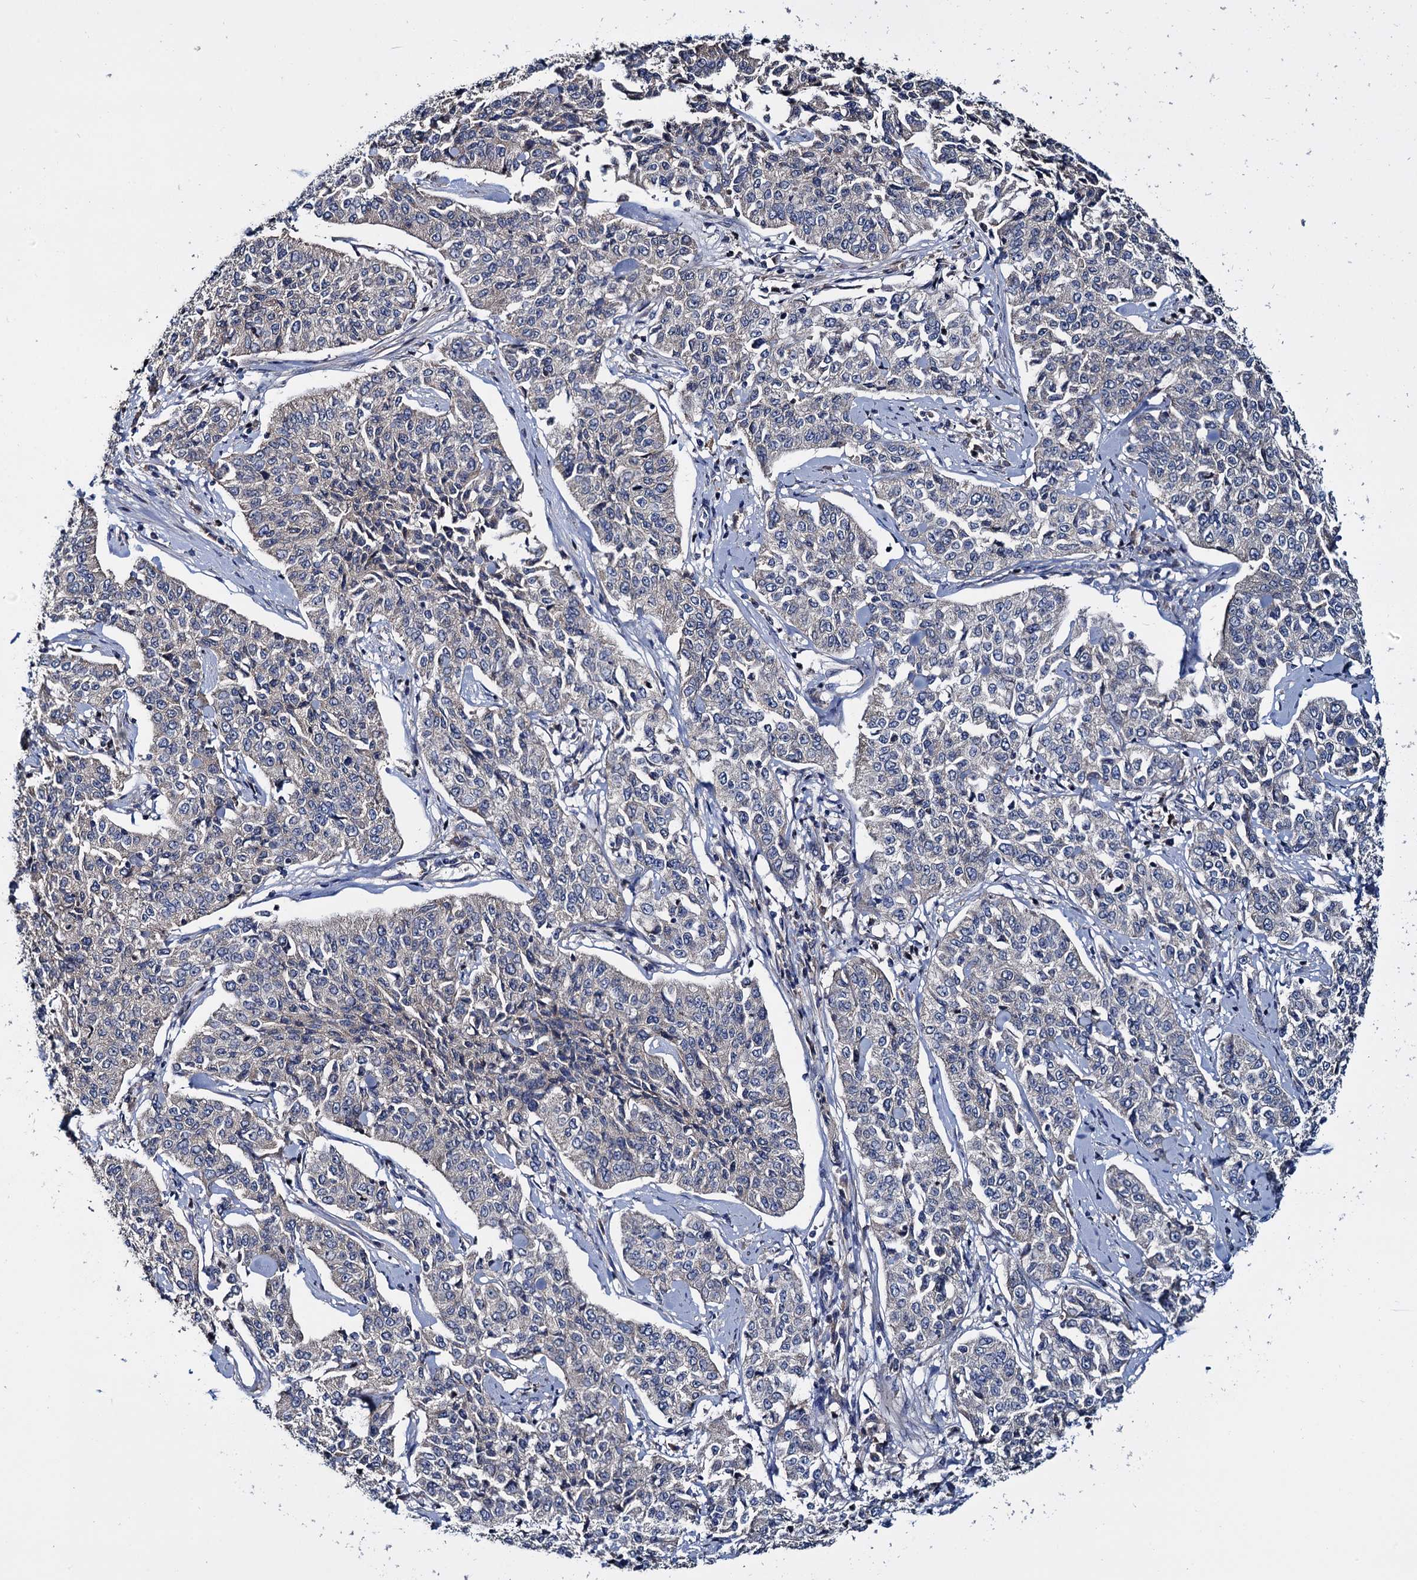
{"staining": {"intensity": "negative", "quantity": "none", "location": "none"}, "tissue": "cervical cancer", "cell_type": "Tumor cells", "image_type": "cancer", "snomed": [{"axis": "morphology", "description": "Squamous cell carcinoma, NOS"}, {"axis": "topography", "description": "Cervix"}], "caption": "Human cervical cancer (squamous cell carcinoma) stained for a protein using IHC exhibits no expression in tumor cells.", "gene": "CEP192", "patient": {"sex": "female", "age": 35}}